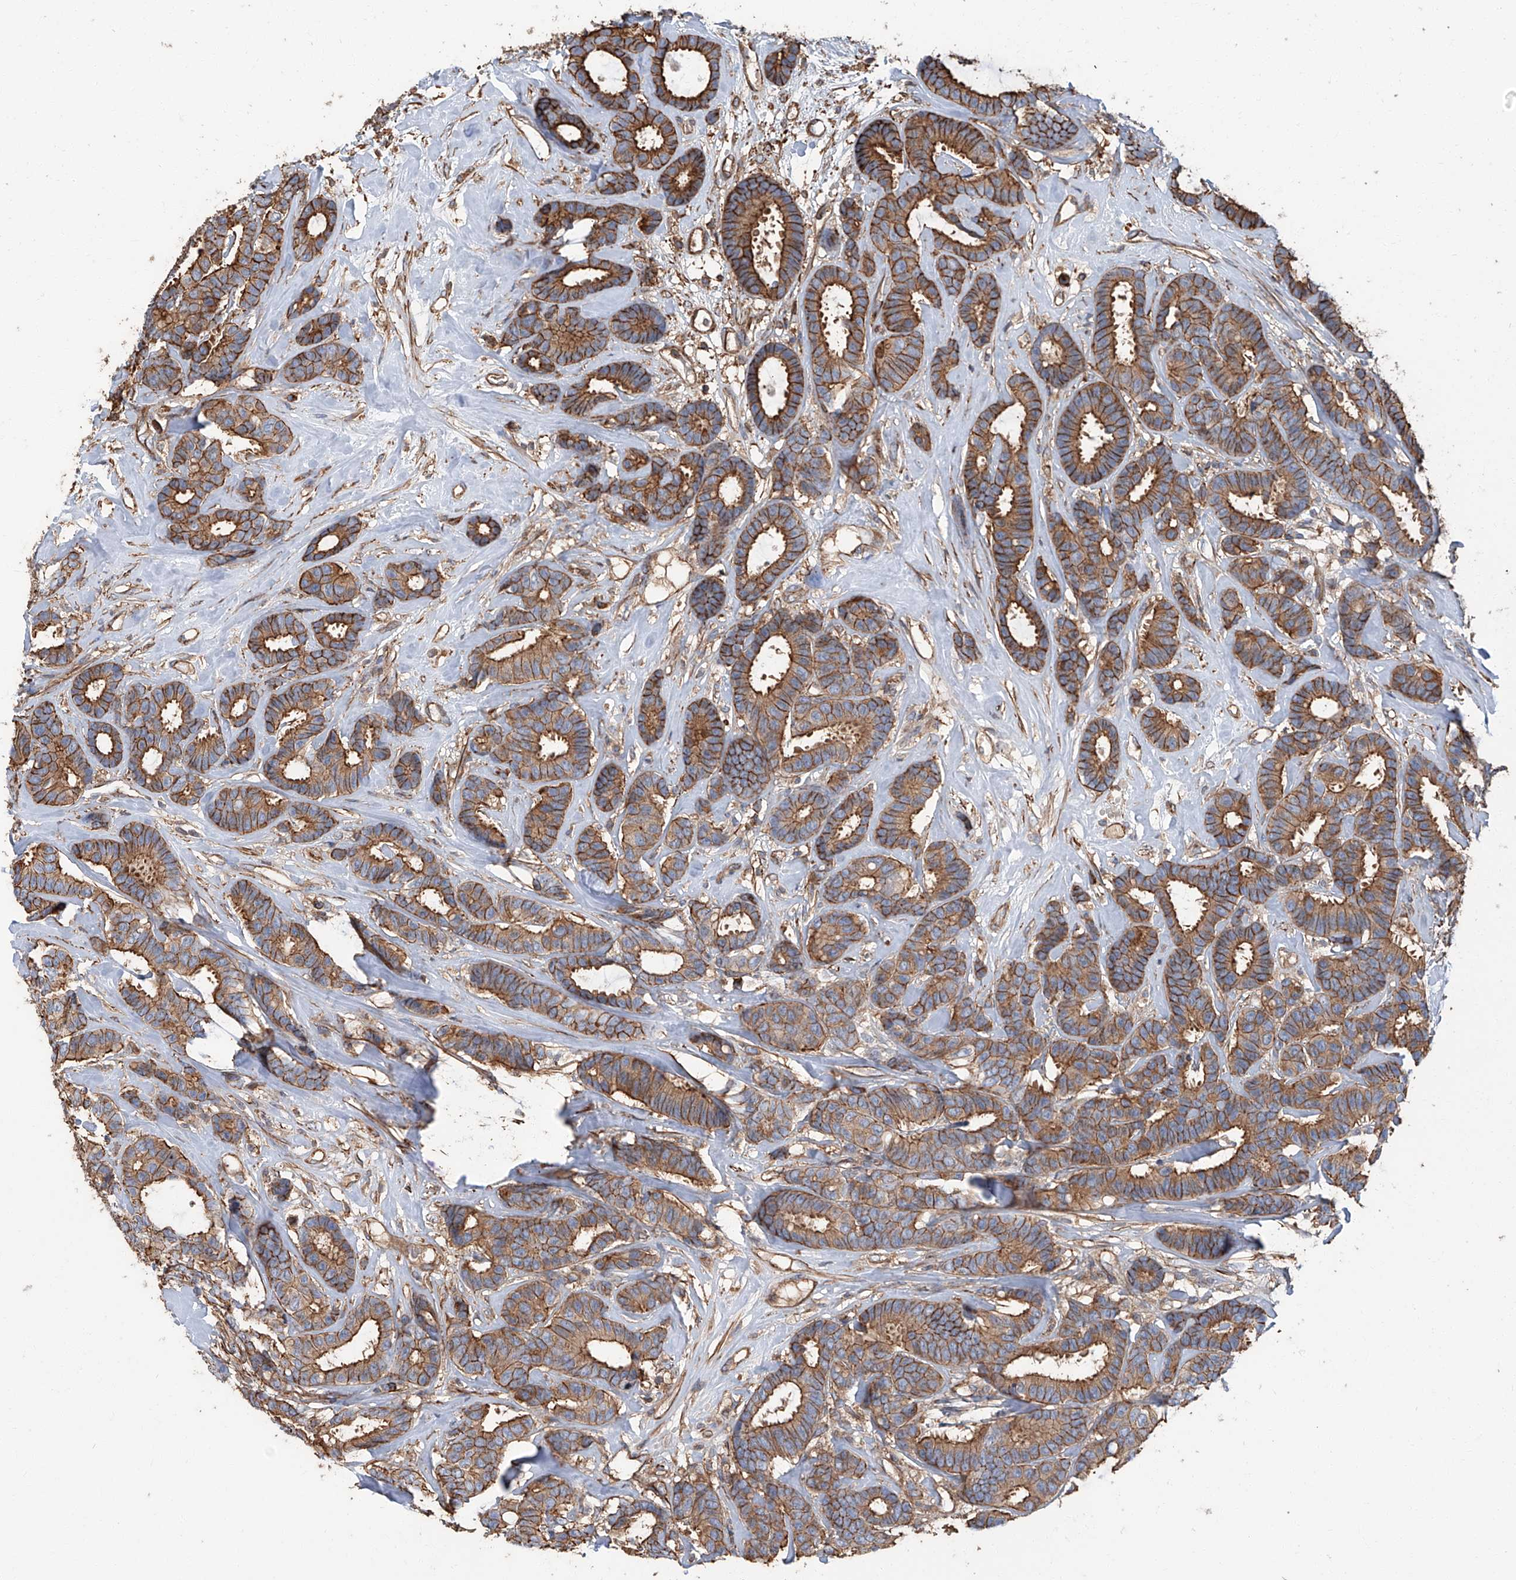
{"staining": {"intensity": "strong", "quantity": ">75%", "location": "cytoplasmic/membranous"}, "tissue": "breast cancer", "cell_type": "Tumor cells", "image_type": "cancer", "snomed": [{"axis": "morphology", "description": "Duct carcinoma"}, {"axis": "topography", "description": "Breast"}], "caption": "A micrograph showing strong cytoplasmic/membranous expression in approximately >75% of tumor cells in breast infiltrating ductal carcinoma, as visualized by brown immunohistochemical staining.", "gene": "PIEZO2", "patient": {"sex": "female", "age": 87}}